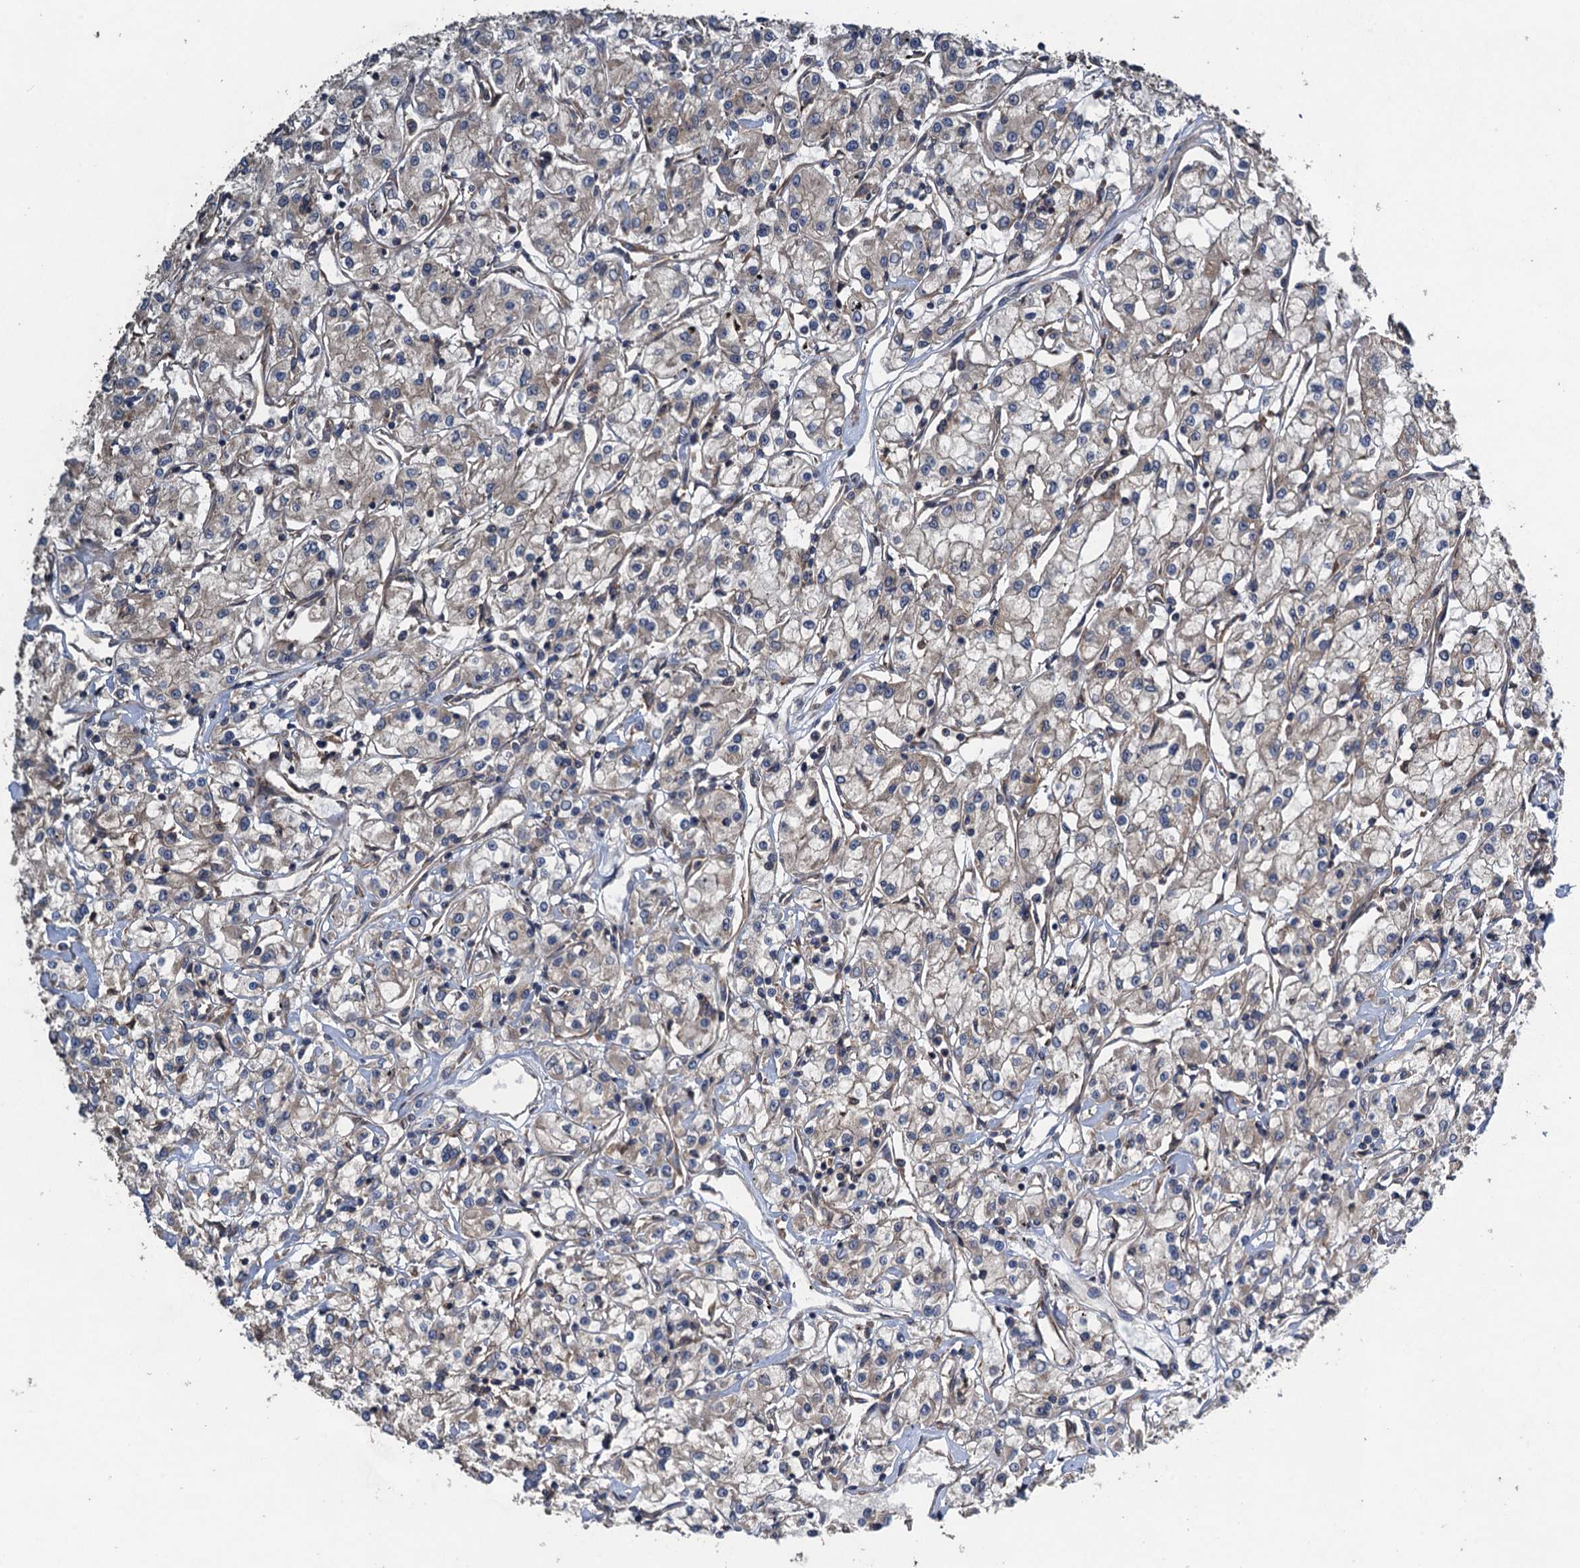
{"staining": {"intensity": "negative", "quantity": "none", "location": "none"}, "tissue": "renal cancer", "cell_type": "Tumor cells", "image_type": "cancer", "snomed": [{"axis": "morphology", "description": "Adenocarcinoma, NOS"}, {"axis": "topography", "description": "Kidney"}], "caption": "Immunohistochemistry (IHC) histopathology image of neoplastic tissue: human renal adenocarcinoma stained with DAB (3,3'-diaminobenzidine) exhibits no significant protein expression in tumor cells. Nuclei are stained in blue.", "gene": "CNTN5", "patient": {"sex": "female", "age": 59}}